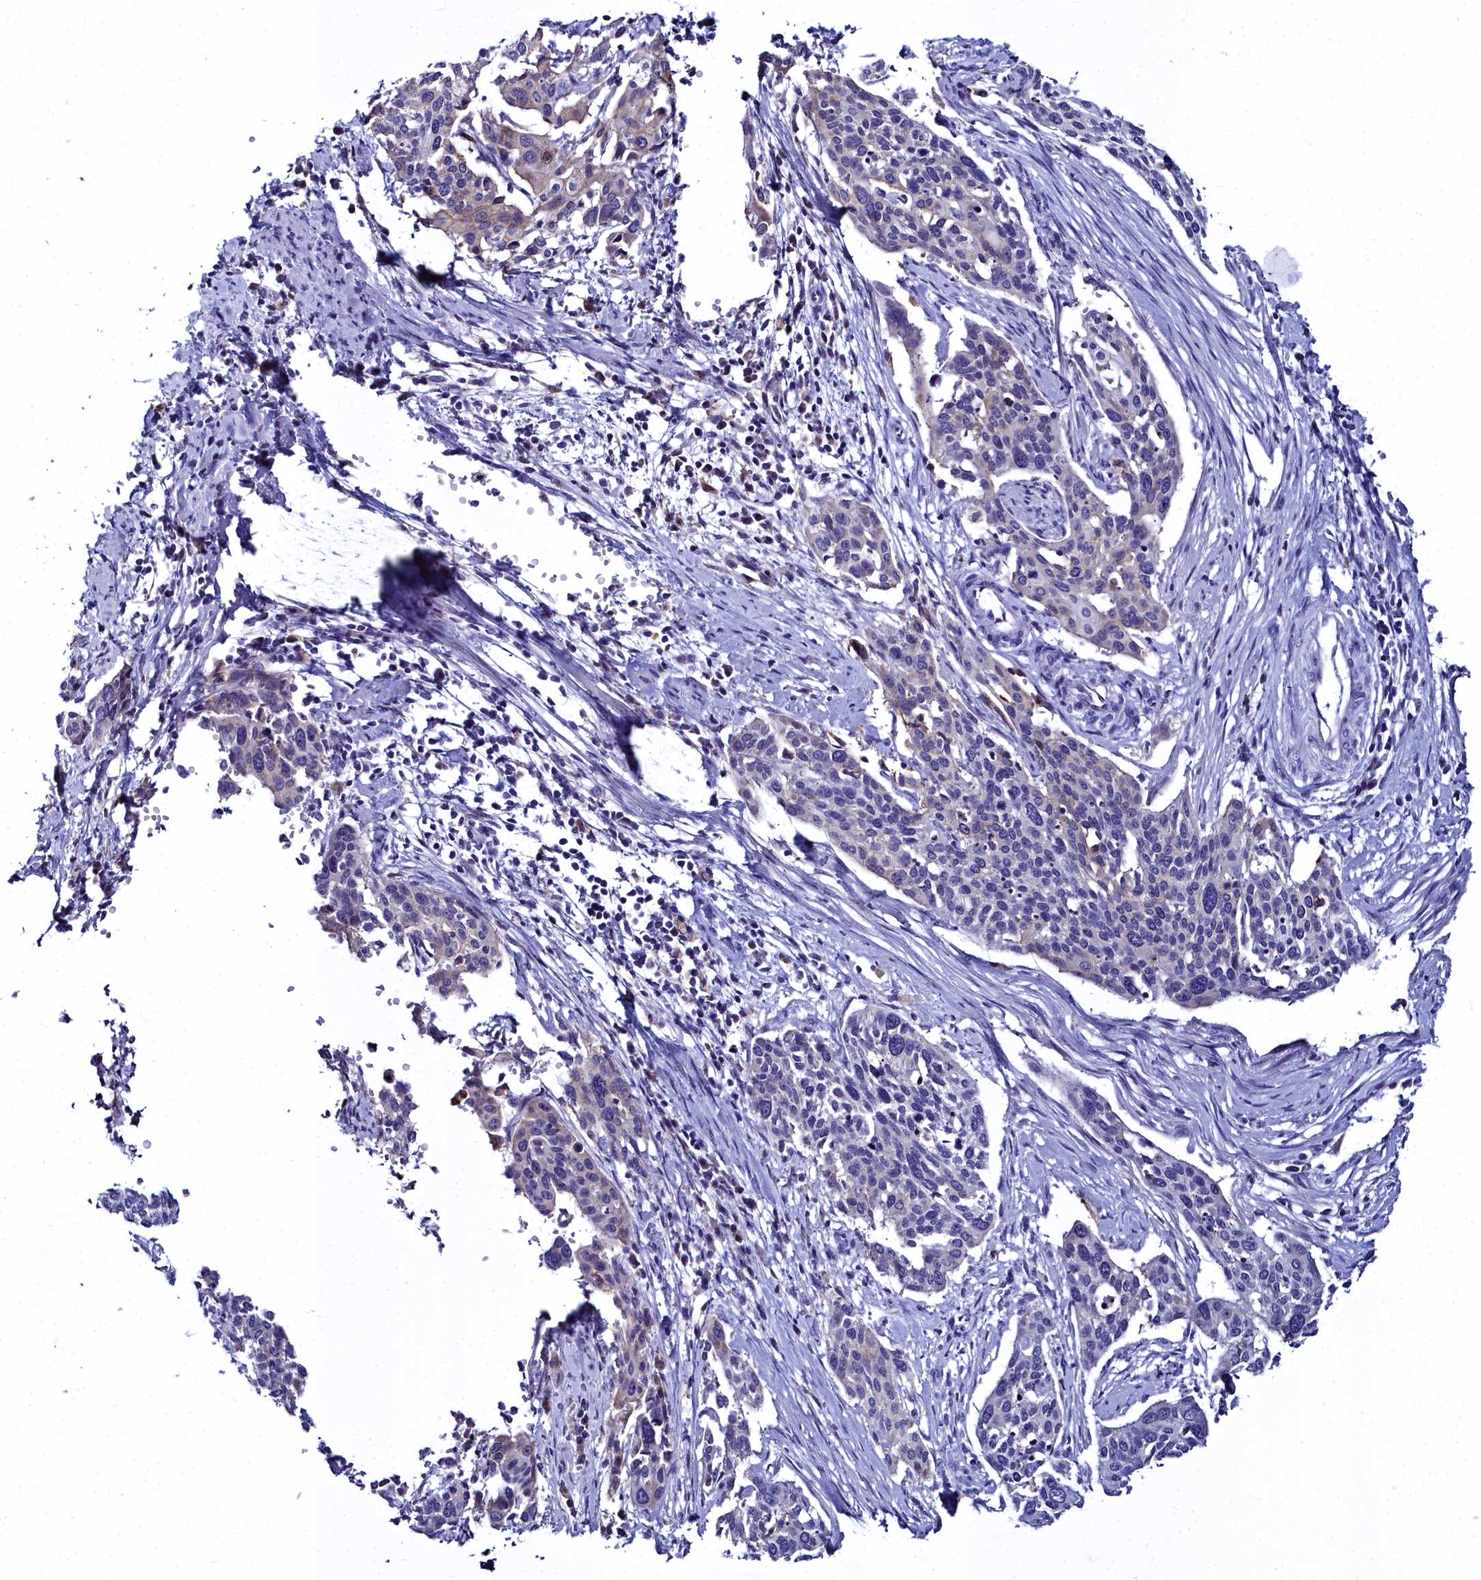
{"staining": {"intensity": "negative", "quantity": "none", "location": "none"}, "tissue": "cervical cancer", "cell_type": "Tumor cells", "image_type": "cancer", "snomed": [{"axis": "morphology", "description": "Squamous cell carcinoma, NOS"}, {"axis": "topography", "description": "Cervix"}], "caption": "The micrograph reveals no staining of tumor cells in cervical cancer.", "gene": "ELAPOR2", "patient": {"sex": "female", "age": 44}}